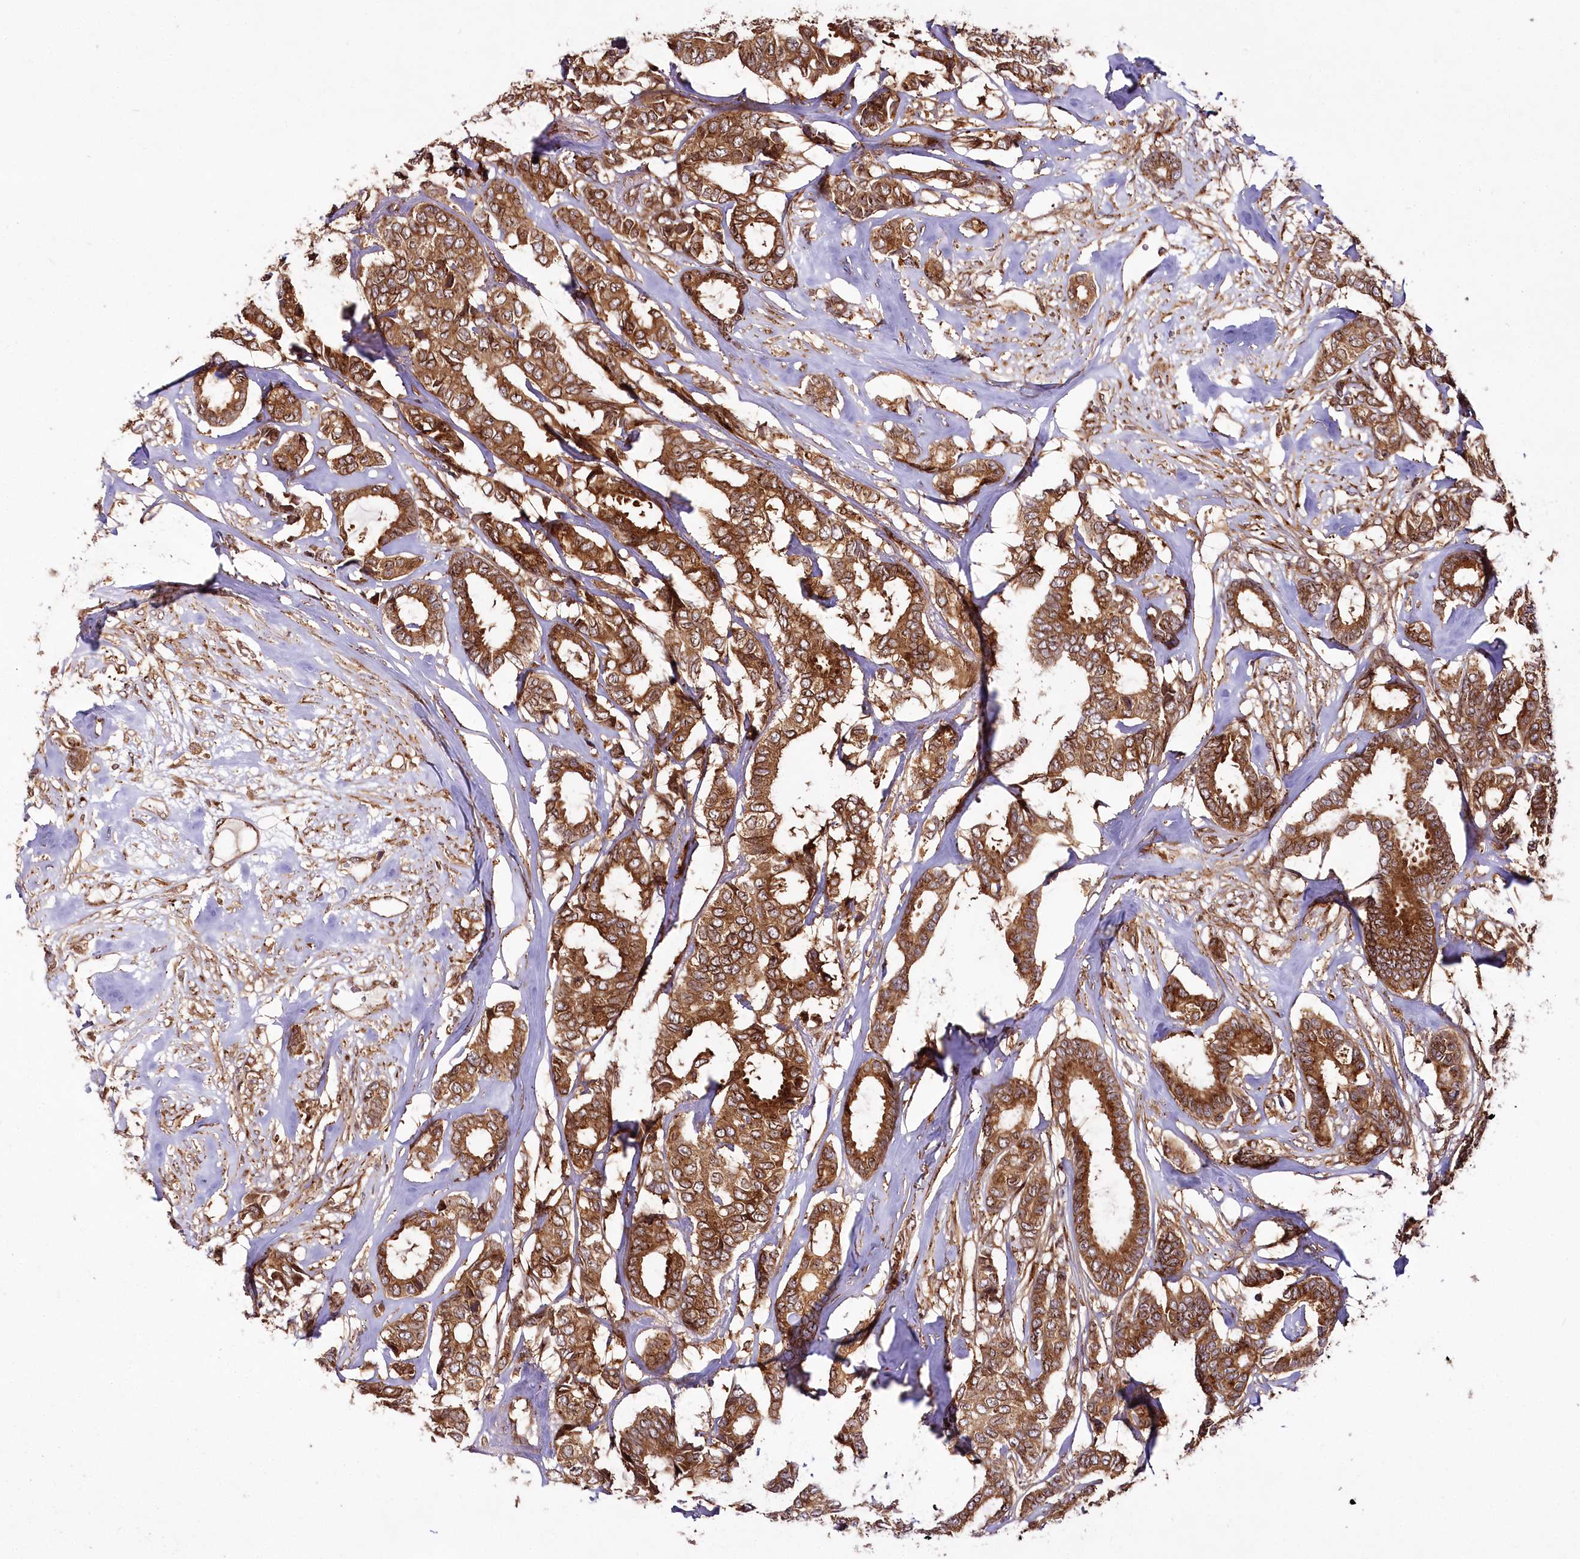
{"staining": {"intensity": "strong", "quantity": ">75%", "location": "cytoplasmic/membranous"}, "tissue": "breast cancer", "cell_type": "Tumor cells", "image_type": "cancer", "snomed": [{"axis": "morphology", "description": "Duct carcinoma"}, {"axis": "topography", "description": "Breast"}], "caption": "Immunohistochemical staining of breast infiltrating ductal carcinoma exhibits high levels of strong cytoplasmic/membranous expression in about >75% of tumor cells. (DAB (3,3'-diaminobenzidine) IHC, brown staining for protein, blue staining for nuclei).", "gene": "COPG1", "patient": {"sex": "female", "age": 87}}